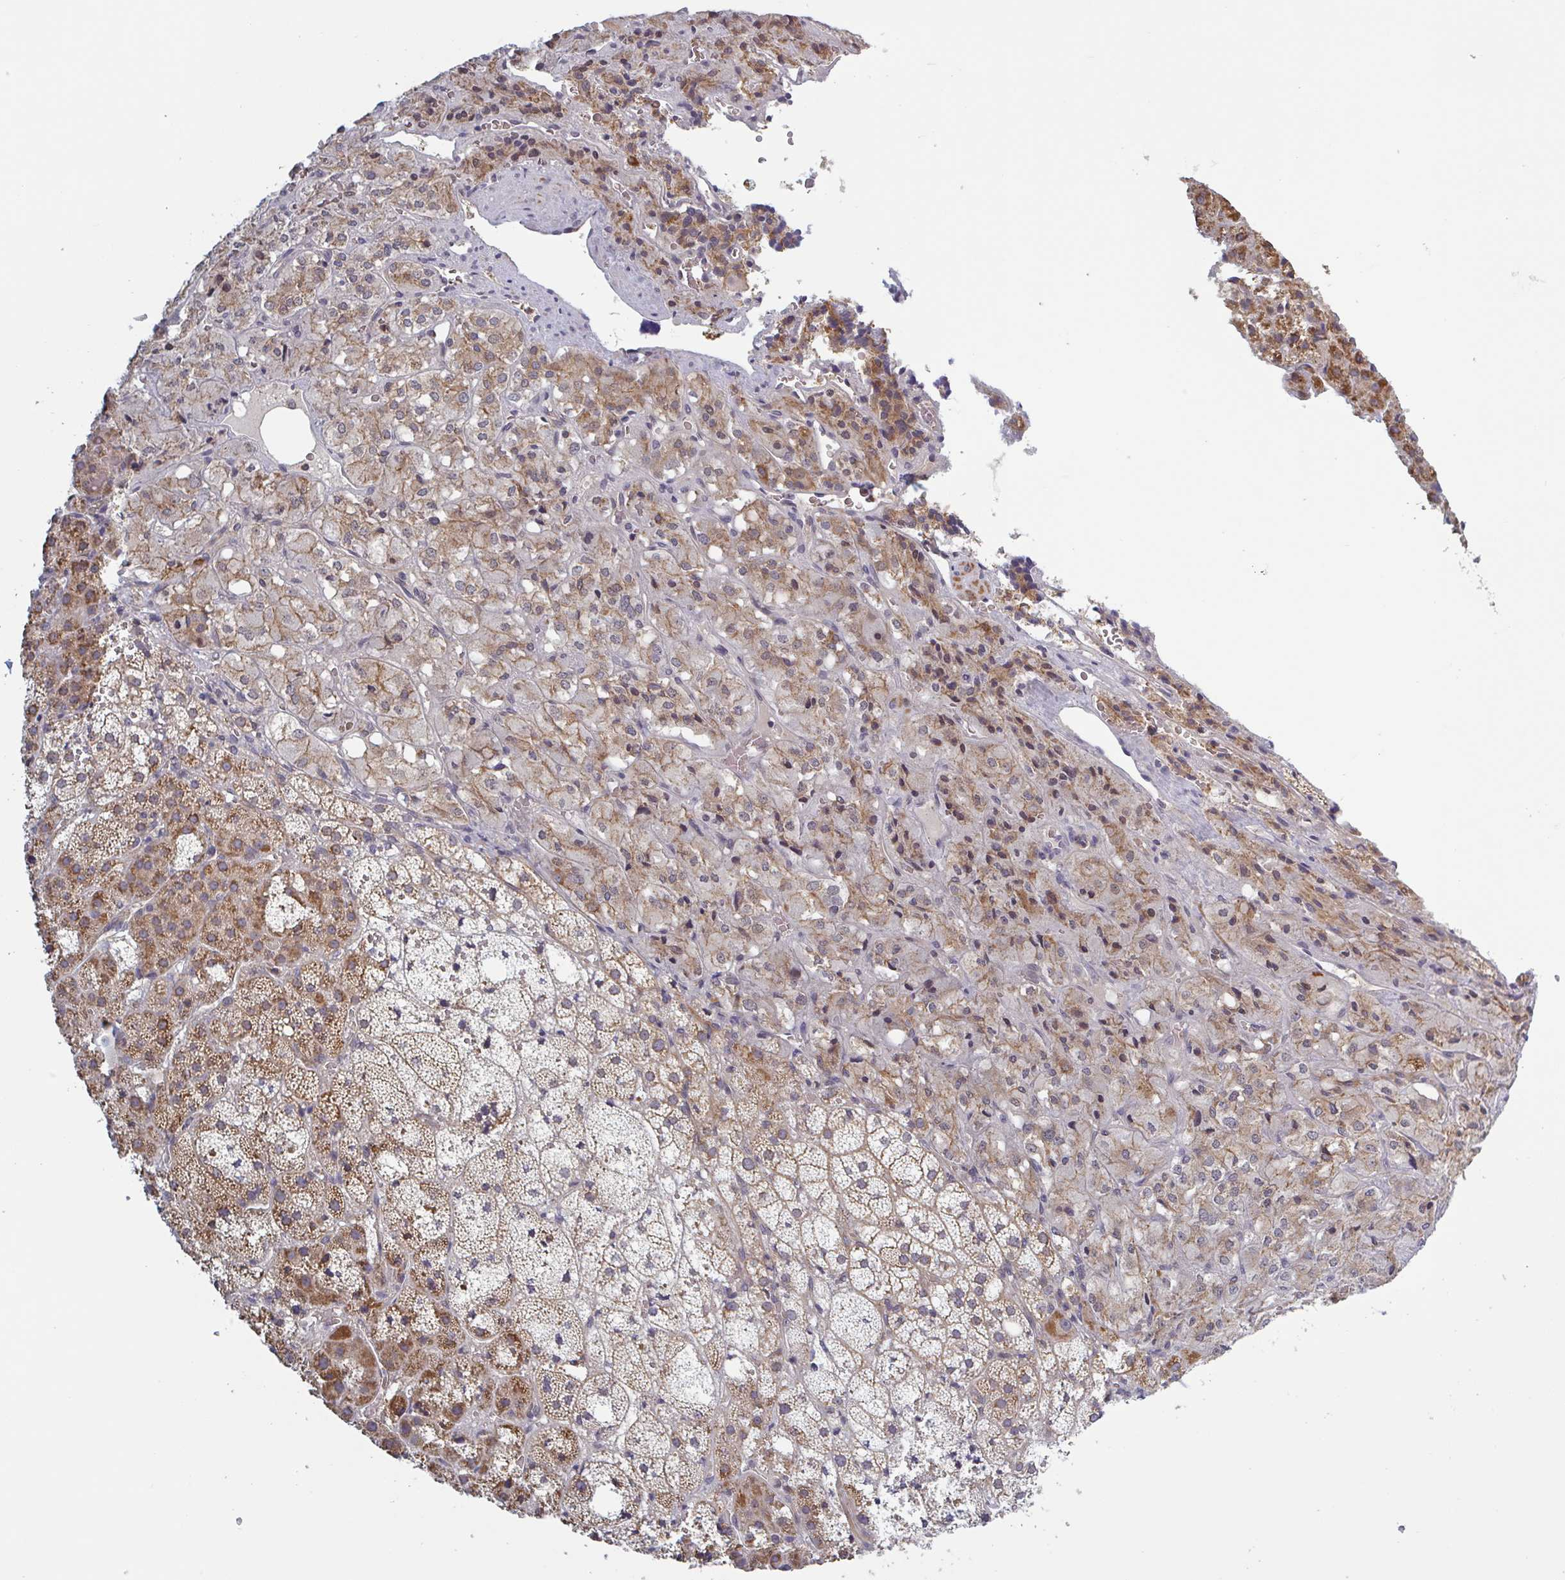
{"staining": {"intensity": "moderate", "quantity": ">75%", "location": "cytoplasmic/membranous"}, "tissue": "adrenal gland", "cell_type": "Glandular cells", "image_type": "normal", "snomed": [{"axis": "morphology", "description": "Normal tissue, NOS"}, {"axis": "topography", "description": "Adrenal gland"}], "caption": "High-magnification brightfield microscopy of benign adrenal gland stained with DAB (brown) and counterstained with hematoxylin (blue). glandular cells exhibit moderate cytoplasmic/membranous expression is seen in approximately>75% of cells. (IHC, brightfield microscopy, high magnification).", "gene": "SURF1", "patient": {"sex": "male", "age": 53}}